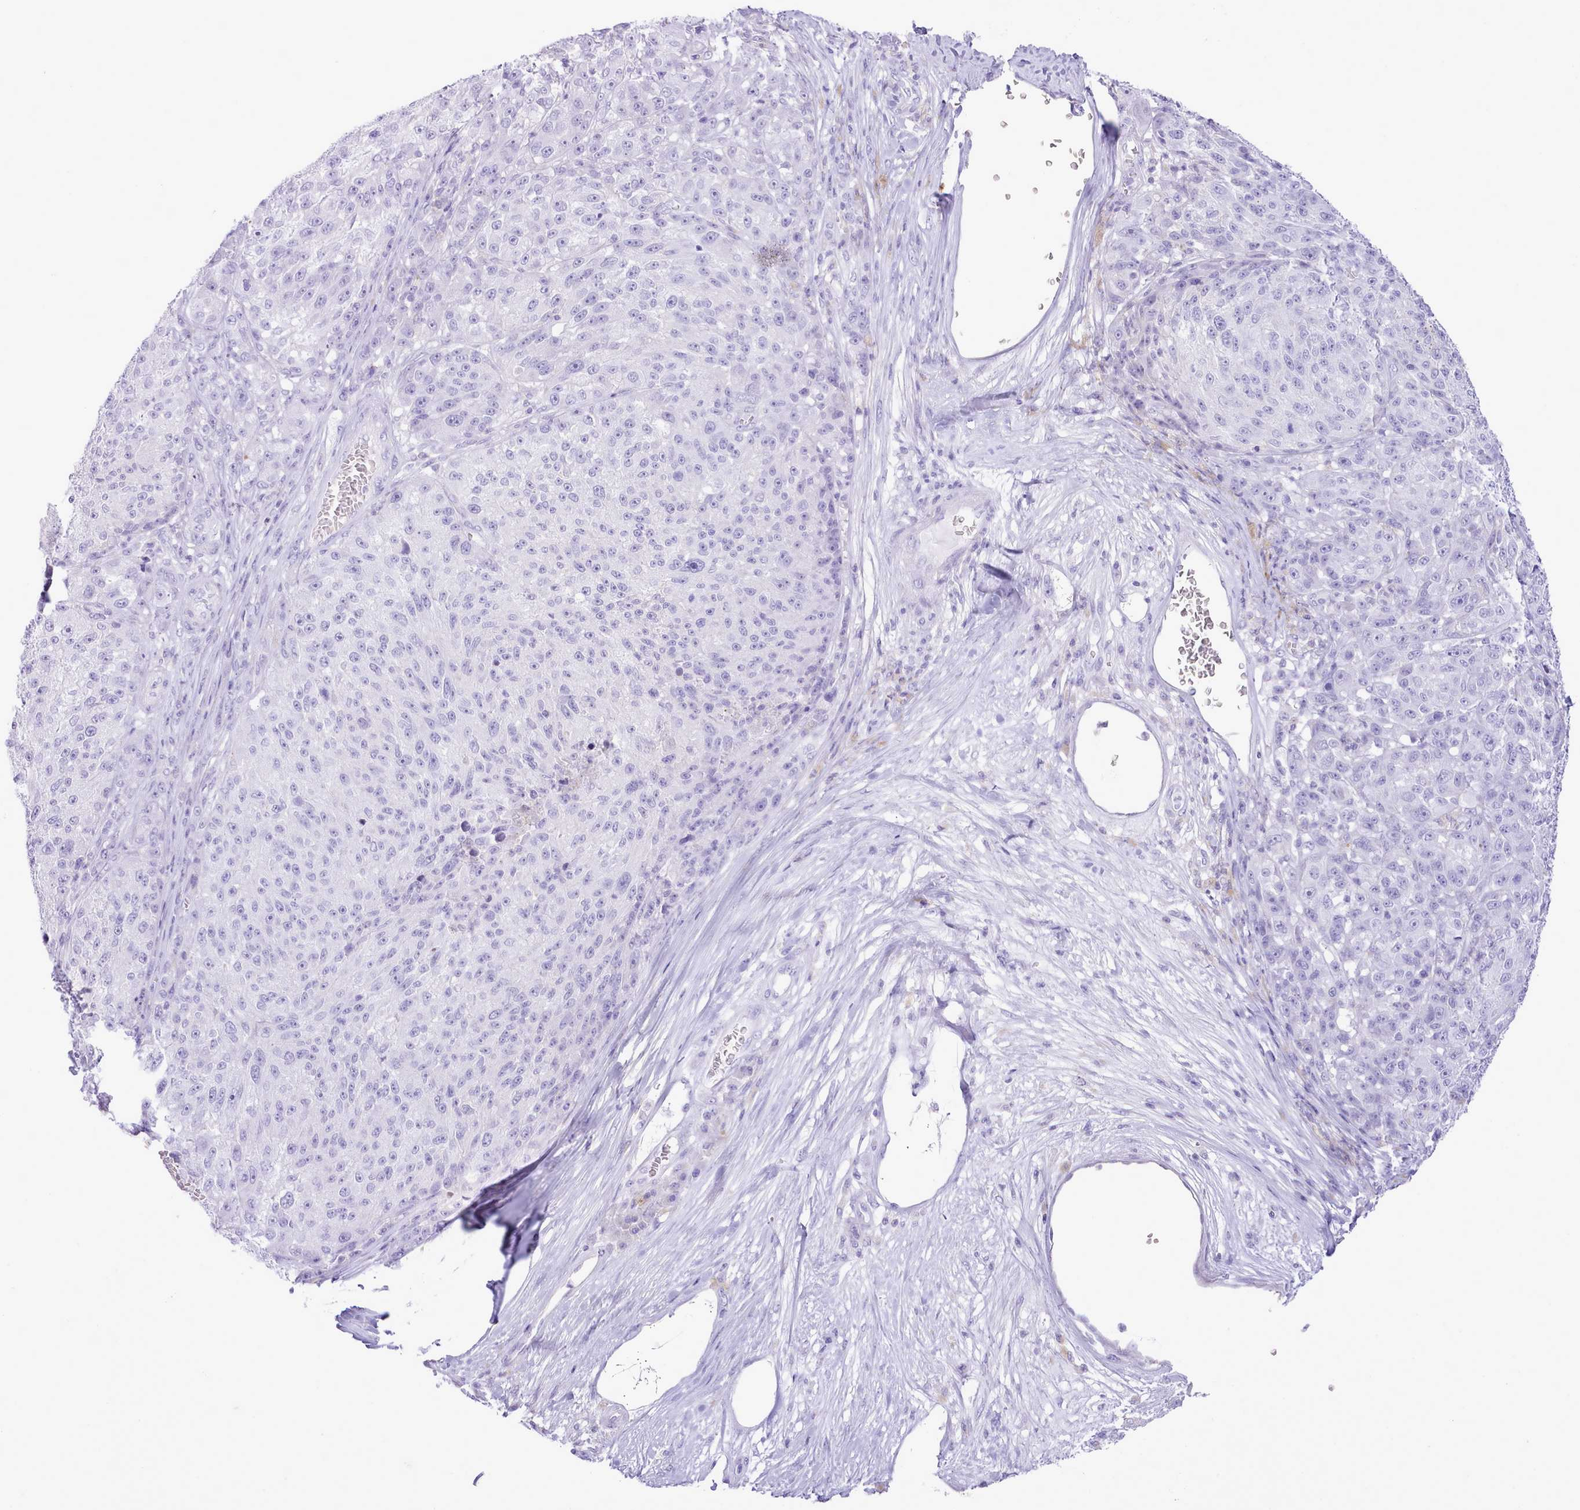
{"staining": {"intensity": "negative", "quantity": "none", "location": "none"}, "tissue": "melanoma", "cell_type": "Tumor cells", "image_type": "cancer", "snomed": [{"axis": "morphology", "description": "Malignant melanoma, NOS"}, {"axis": "topography", "description": "Skin"}], "caption": "Immunohistochemical staining of malignant melanoma shows no significant expression in tumor cells. The staining was performed using DAB (3,3'-diaminobenzidine) to visualize the protein expression in brown, while the nuclei were stained in blue with hematoxylin (Magnification: 20x).", "gene": "MDFI", "patient": {"sex": "male", "age": 53}}